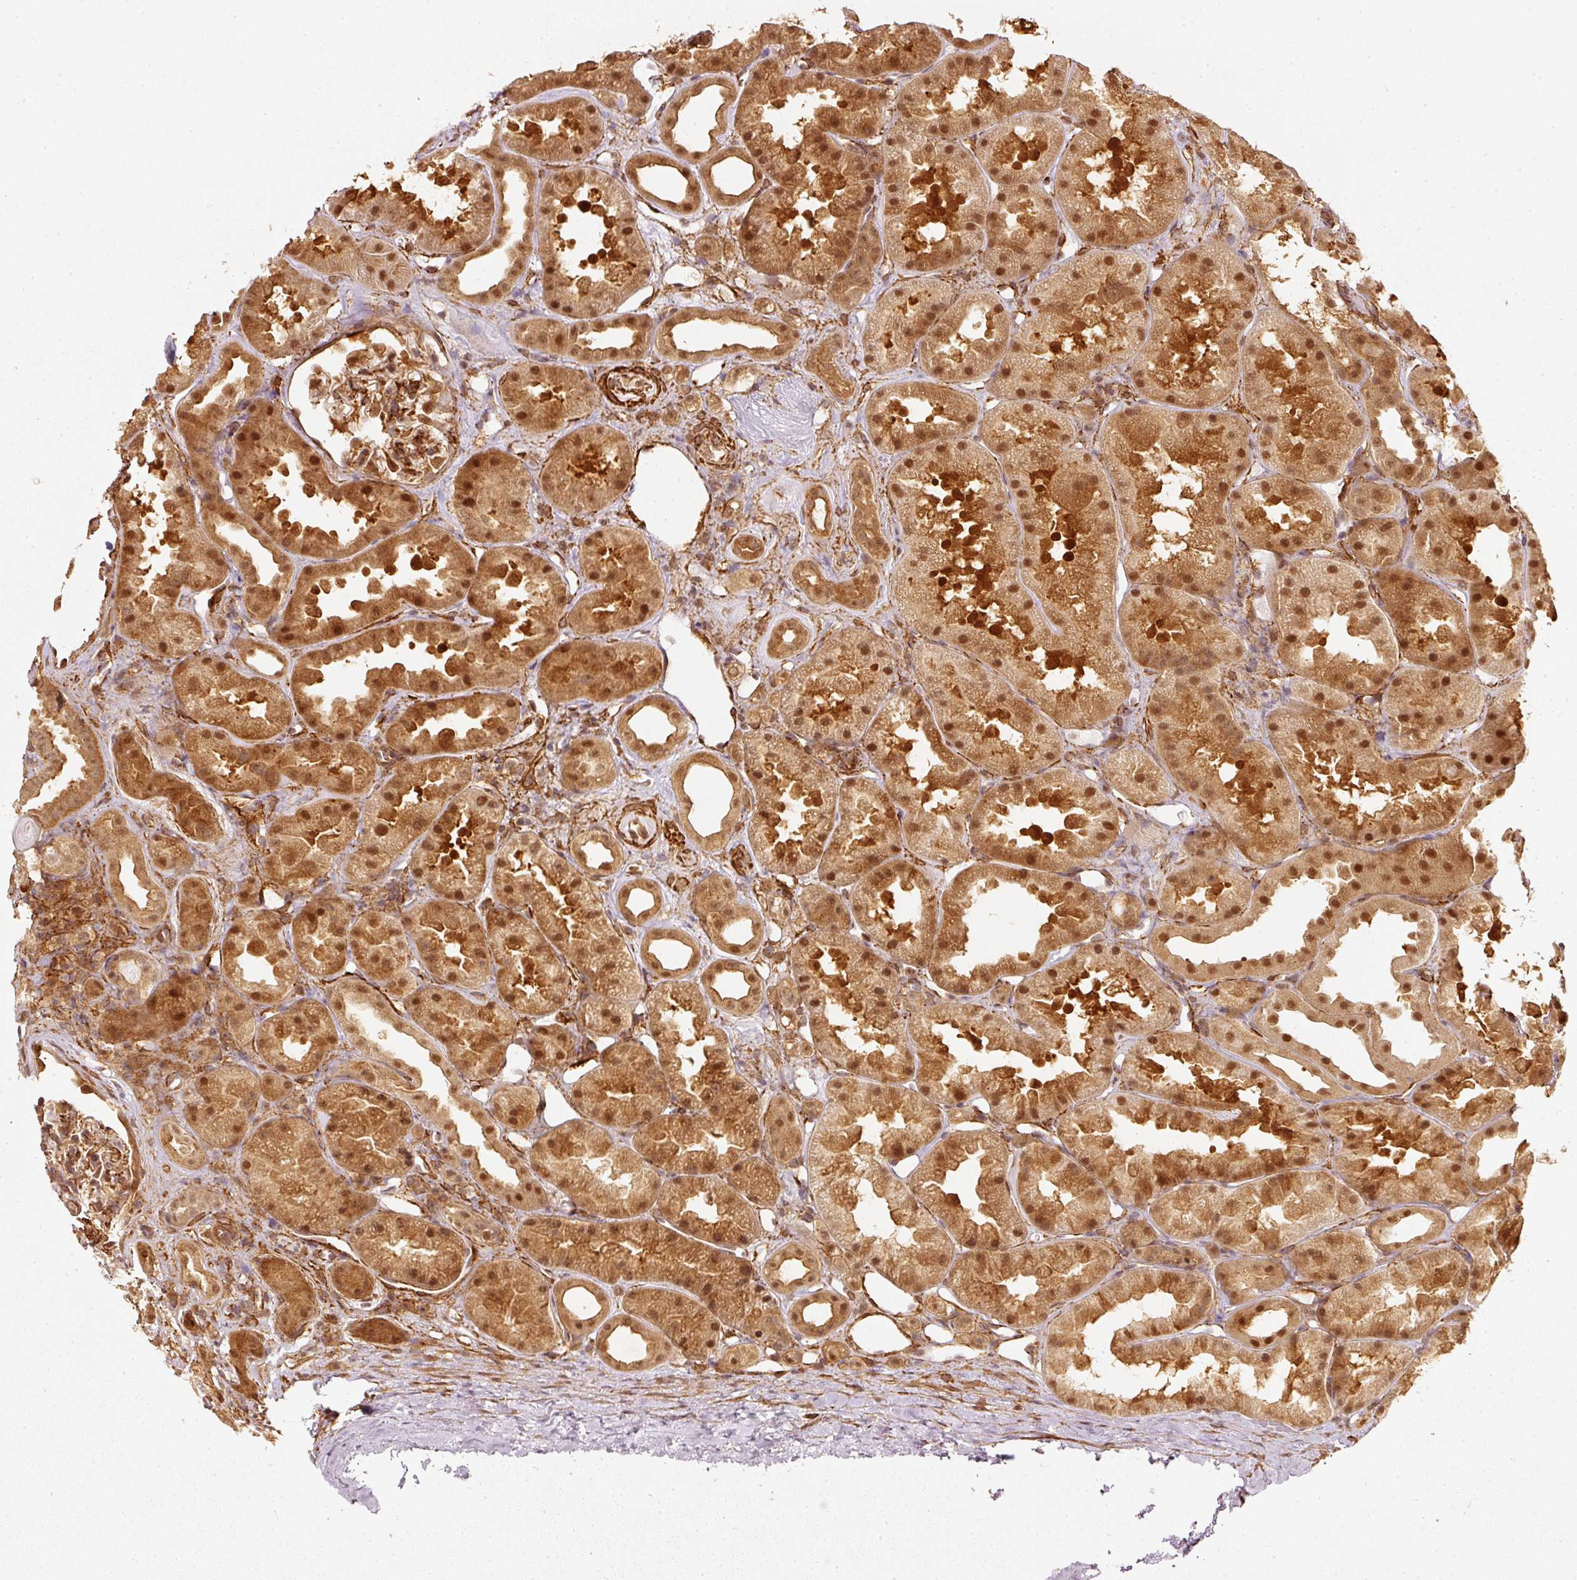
{"staining": {"intensity": "moderate", "quantity": ">75%", "location": "cytoplasmic/membranous,nuclear"}, "tissue": "kidney", "cell_type": "Cells in glomeruli", "image_type": "normal", "snomed": [{"axis": "morphology", "description": "Normal tissue, NOS"}, {"axis": "topography", "description": "Kidney"}], "caption": "A brown stain shows moderate cytoplasmic/membranous,nuclear positivity of a protein in cells in glomeruli of benign kidney. Immunohistochemistry (ihc) stains the protein of interest in brown and the nuclei are stained blue.", "gene": "PSMD1", "patient": {"sex": "male", "age": 61}}